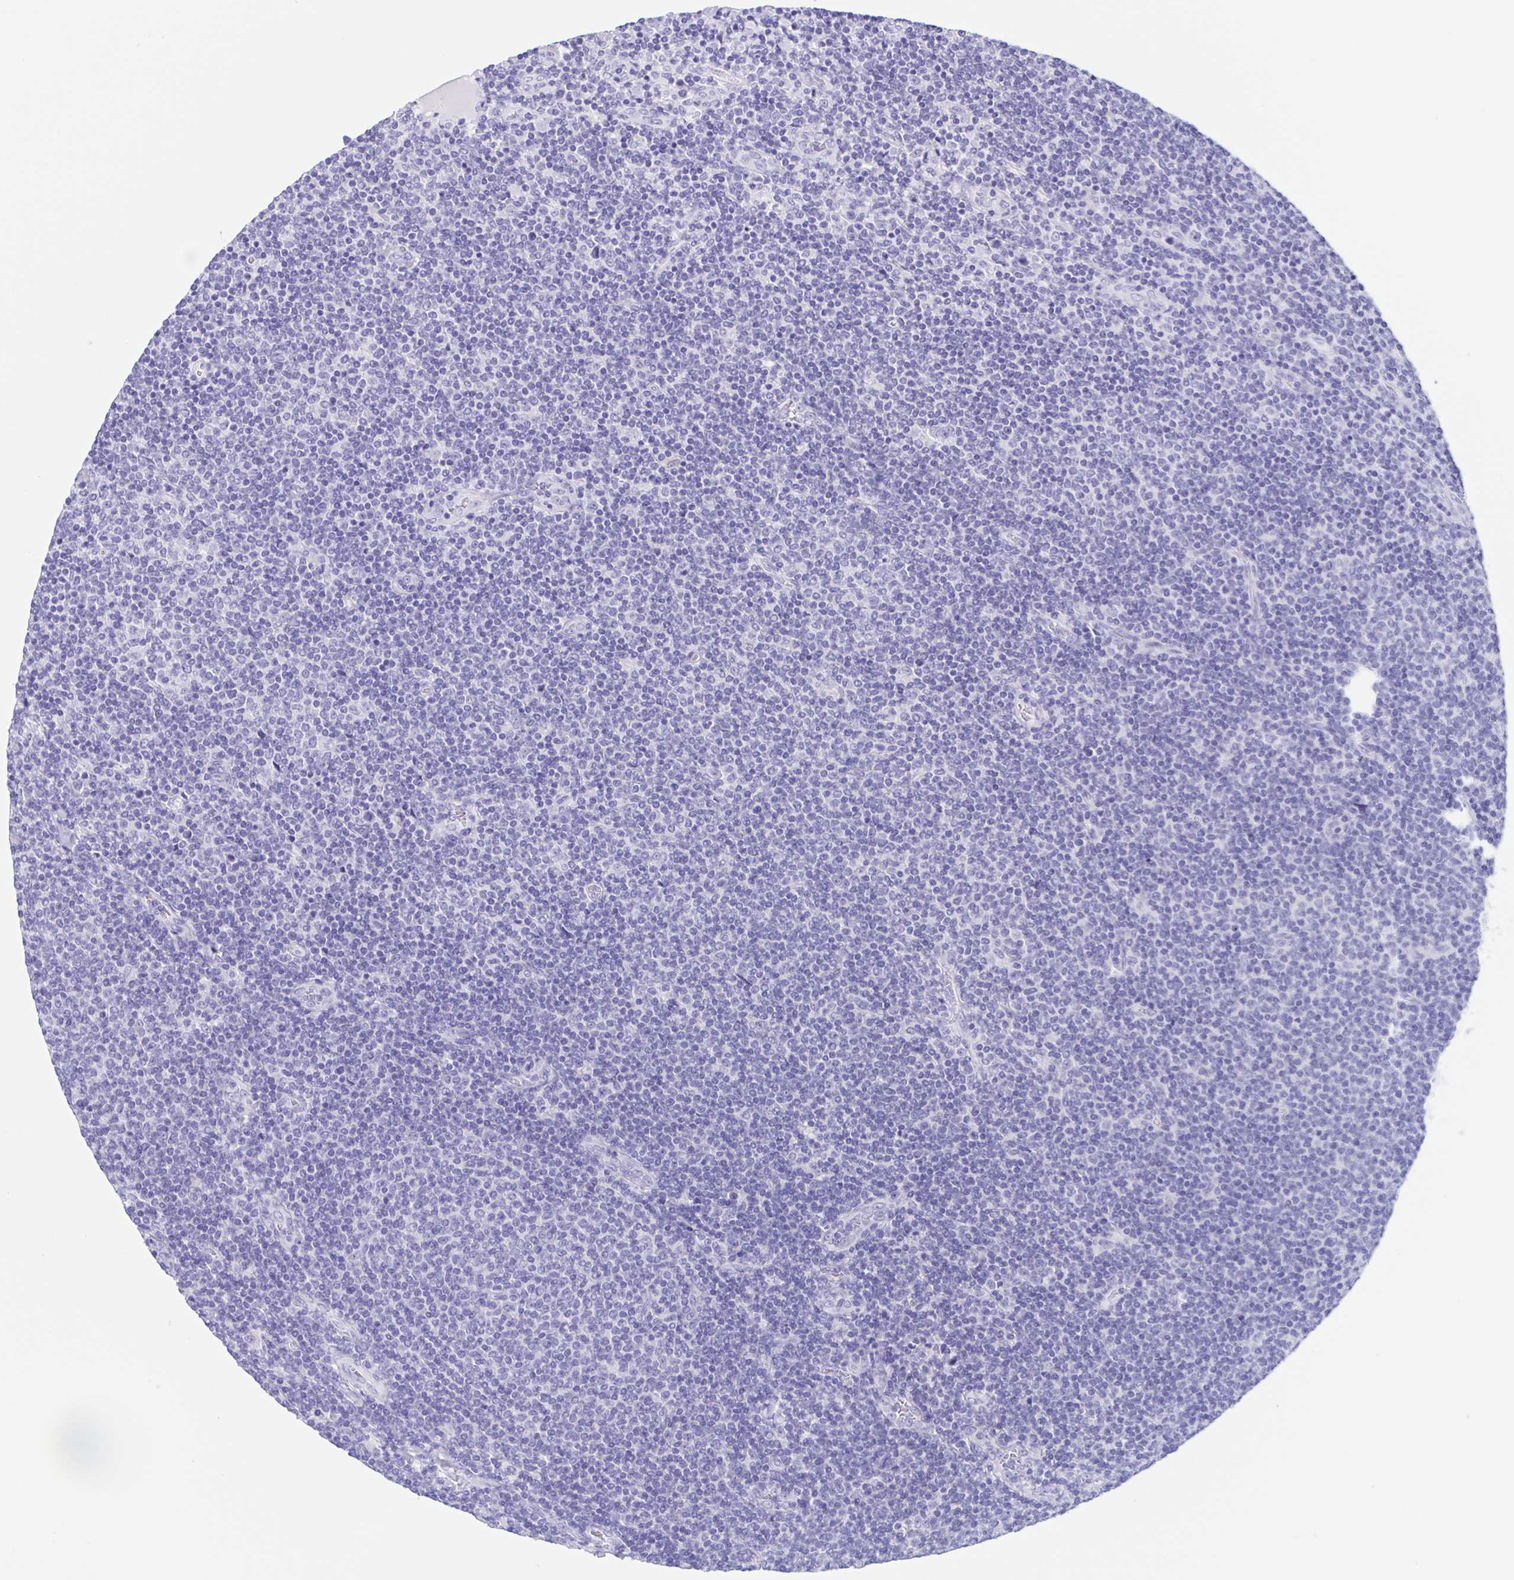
{"staining": {"intensity": "negative", "quantity": "none", "location": "none"}, "tissue": "lymphoma", "cell_type": "Tumor cells", "image_type": "cancer", "snomed": [{"axis": "morphology", "description": "Malignant lymphoma, non-Hodgkin's type, Low grade"}, {"axis": "topography", "description": "Lymph node"}], "caption": "Lymphoma was stained to show a protein in brown. There is no significant positivity in tumor cells.", "gene": "TGIF2LX", "patient": {"sex": "male", "age": 52}}